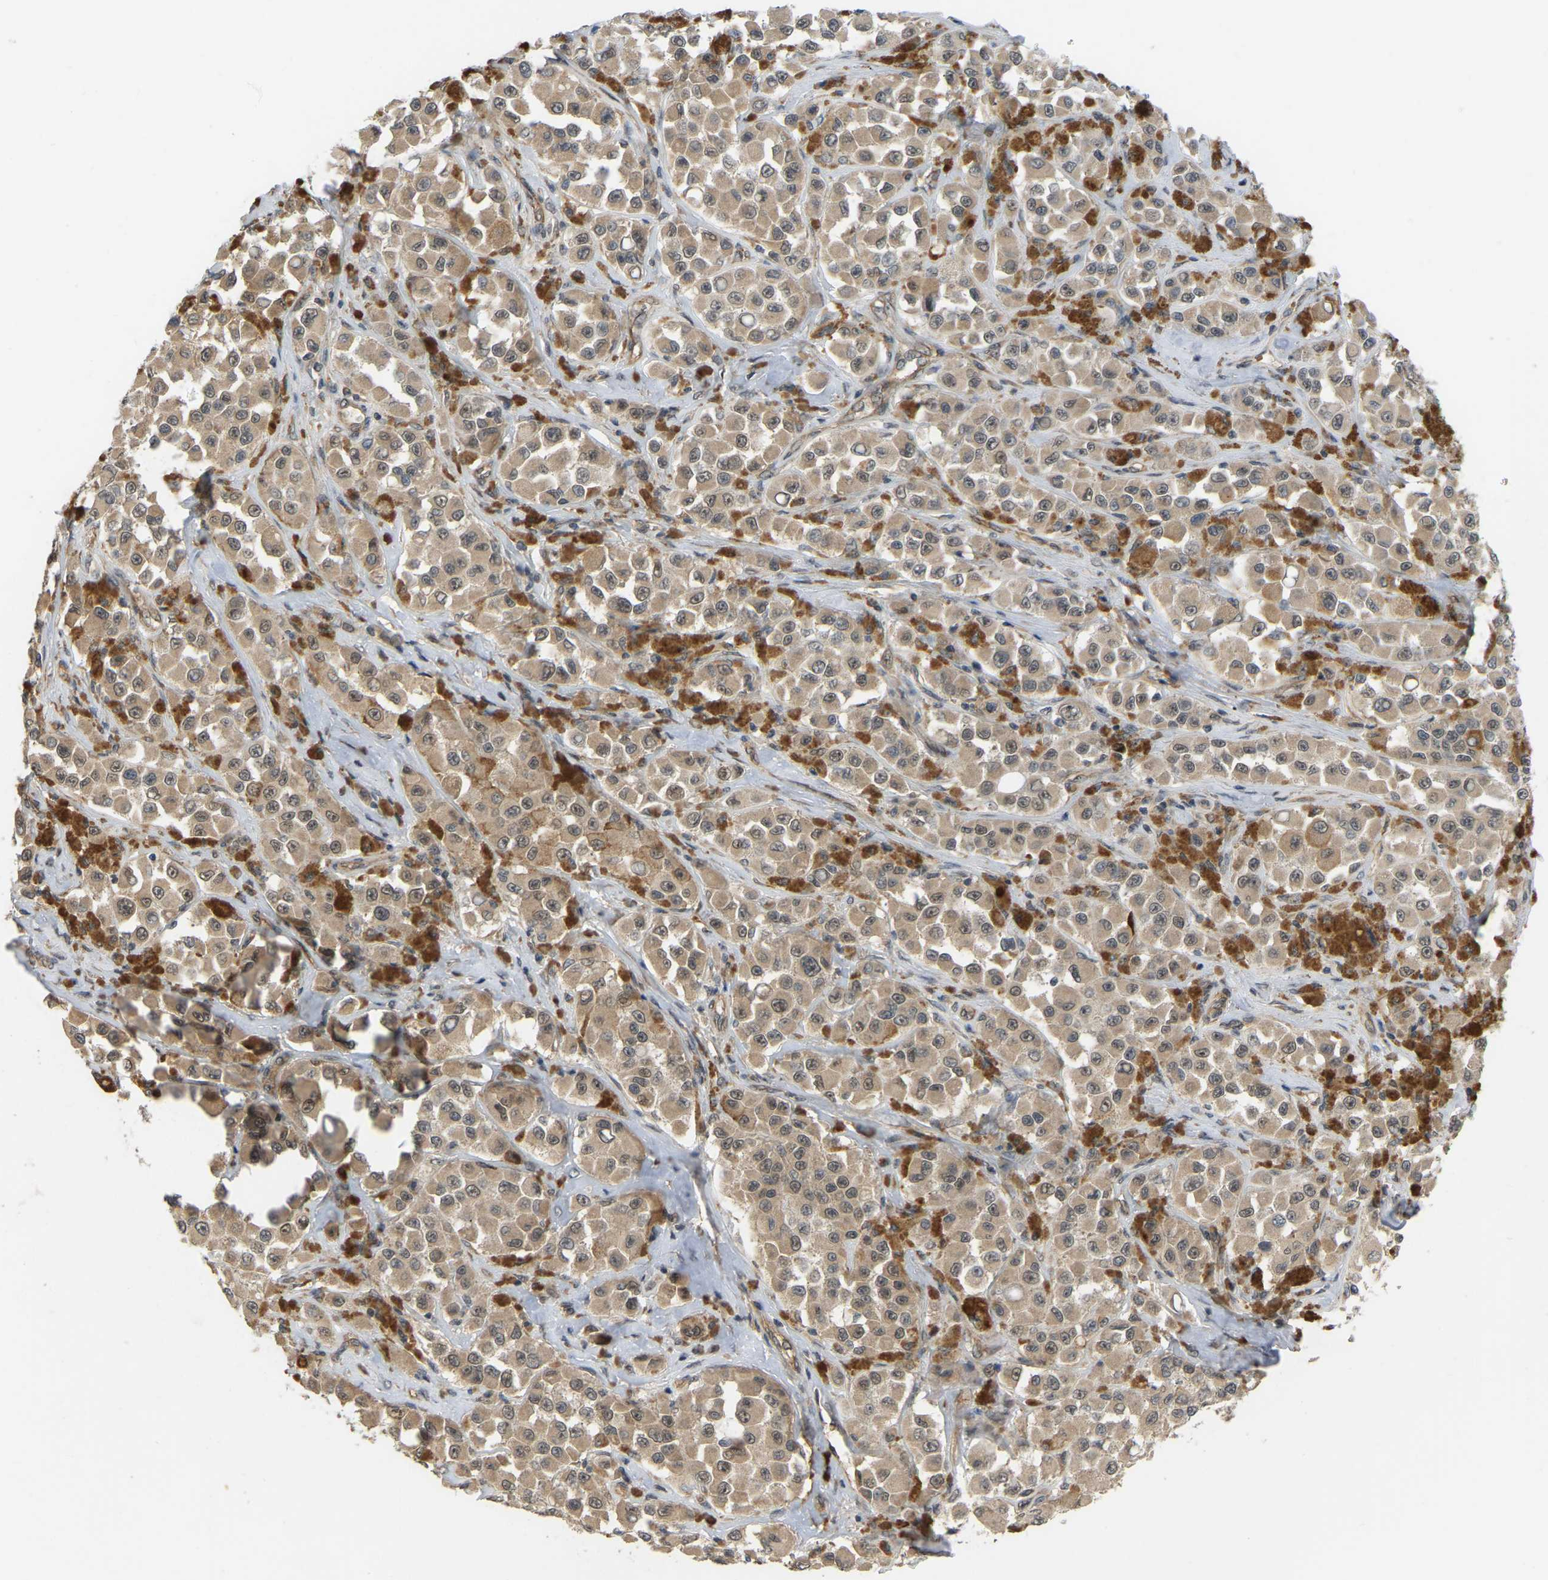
{"staining": {"intensity": "weak", "quantity": ">75%", "location": "cytoplasmic/membranous,nuclear"}, "tissue": "melanoma", "cell_type": "Tumor cells", "image_type": "cancer", "snomed": [{"axis": "morphology", "description": "Malignant melanoma, NOS"}, {"axis": "topography", "description": "Skin"}], "caption": "Protein staining reveals weak cytoplasmic/membranous and nuclear positivity in about >75% of tumor cells in melanoma. The staining was performed using DAB, with brown indicating positive protein expression. Nuclei are stained blue with hematoxylin.", "gene": "LIMK2", "patient": {"sex": "male", "age": 84}}